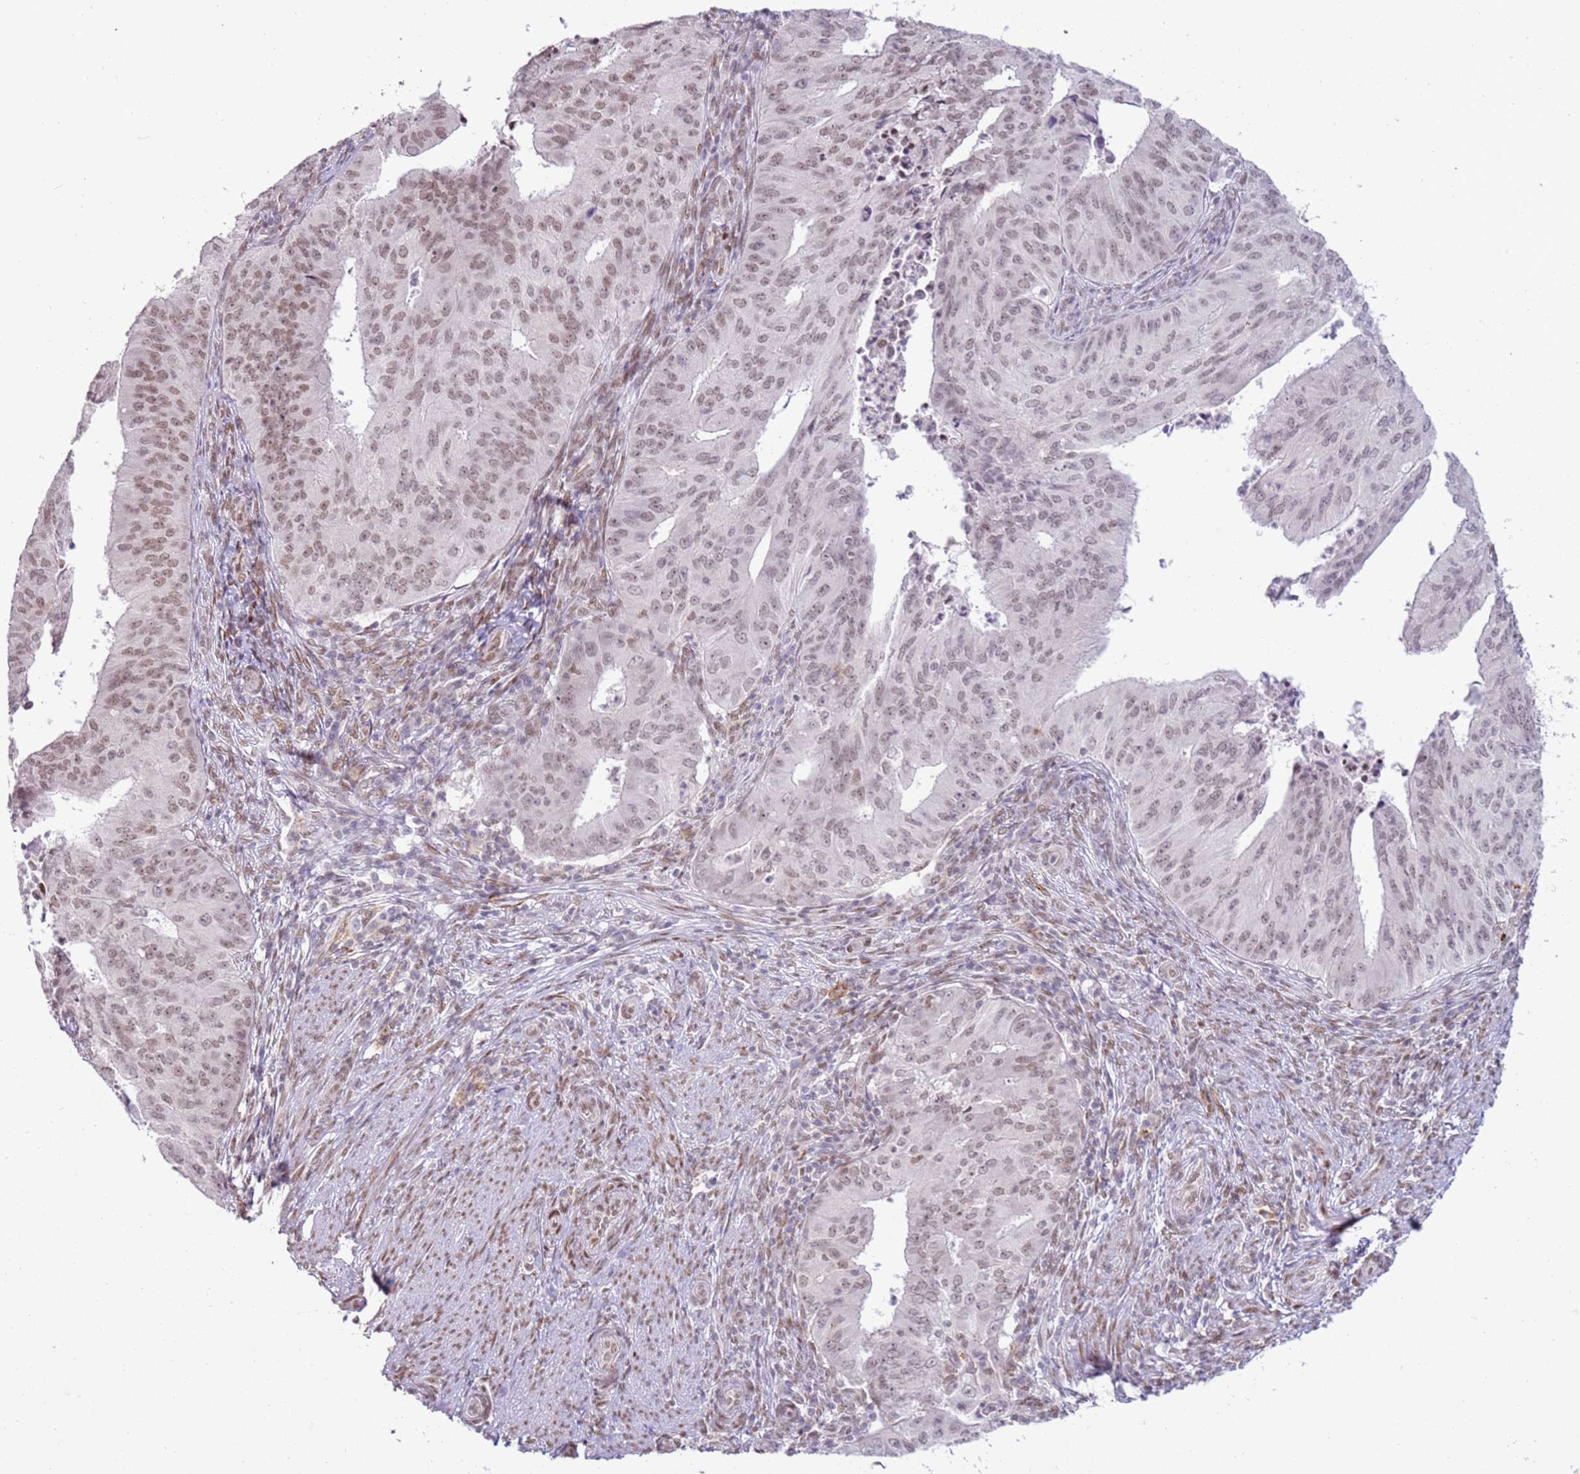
{"staining": {"intensity": "weak", "quantity": "25%-75%", "location": "nuclear"}, "tissue": "endometrial cancer", "cell_type": "Tumor cells", "image_type": "cancer", "snomed": [{"axis": "morphology", "description": "Adenocarcinoma, NOS"}, {"axis": "topography", "description": "Endometrium"}], "caption": "Immunohistochemical staining of endometrial adenocarcinoma shows low levels of weak nuclear protein positivity in approximately 25%-75% of tumor cells. (DAB (3,3'-diaminobenzidine) IHC with brightfield microscopy, high magnification).", "gene": "PHC2", "patient": {"sex": "female", "age": 50}}